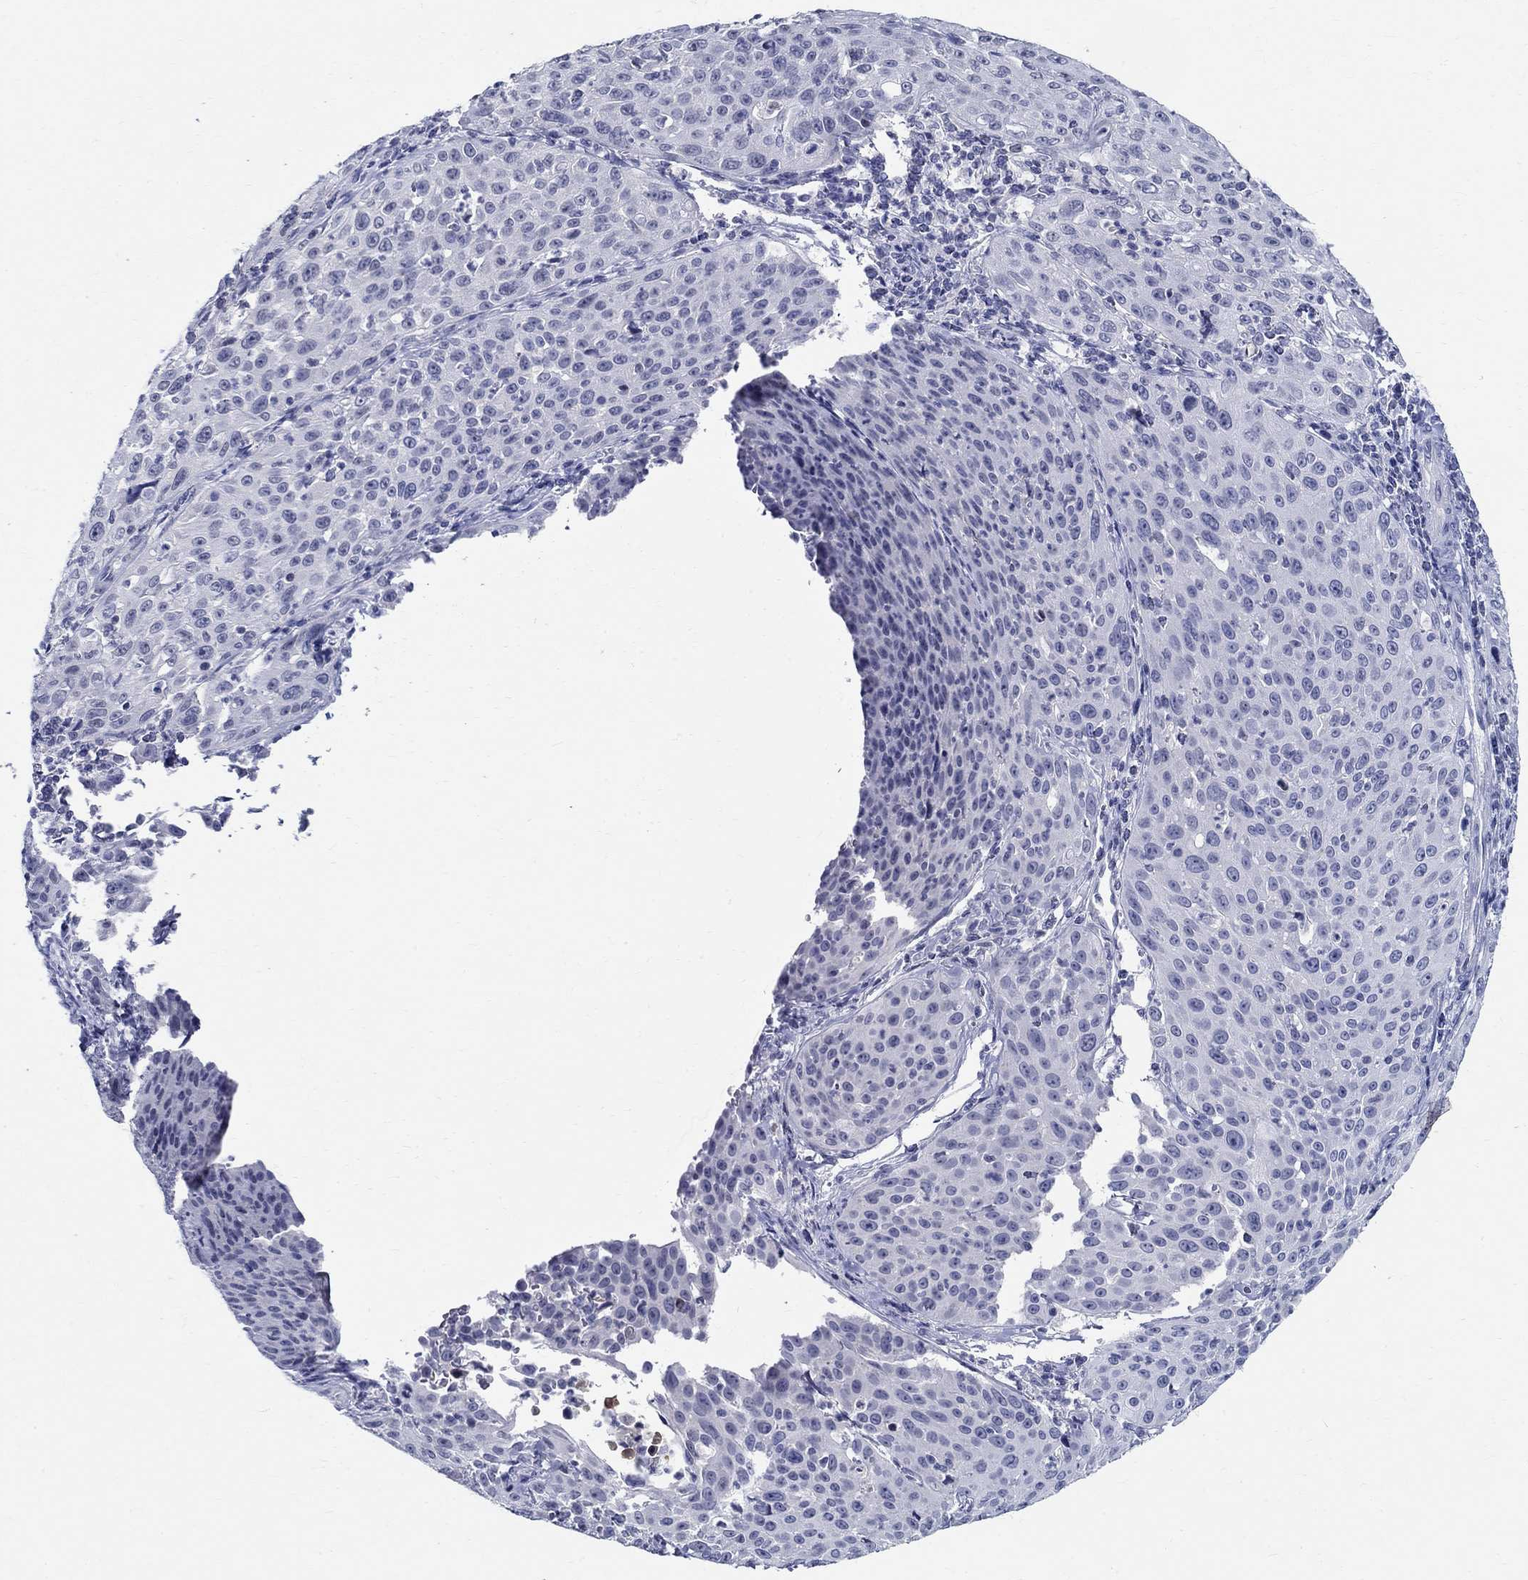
{"staining": {"intensity": "negative", "quantity": "none", "location": "none"}, "tissue": "cervical cancer", "cell_type": "Tumor cells", "image_type": "cancer", "snomed": [{"axis": "morphology", "description": "Squamous cell carcinoma, NOS"}, {"axis": "topography", "description": "Cervix"}], "caption": "Tumor cells are negative for protein expression in human cervical cancer (squamous cell carcinoma).", "gene": "CETN1", "patient": {"sex": "female", "age": 26}}